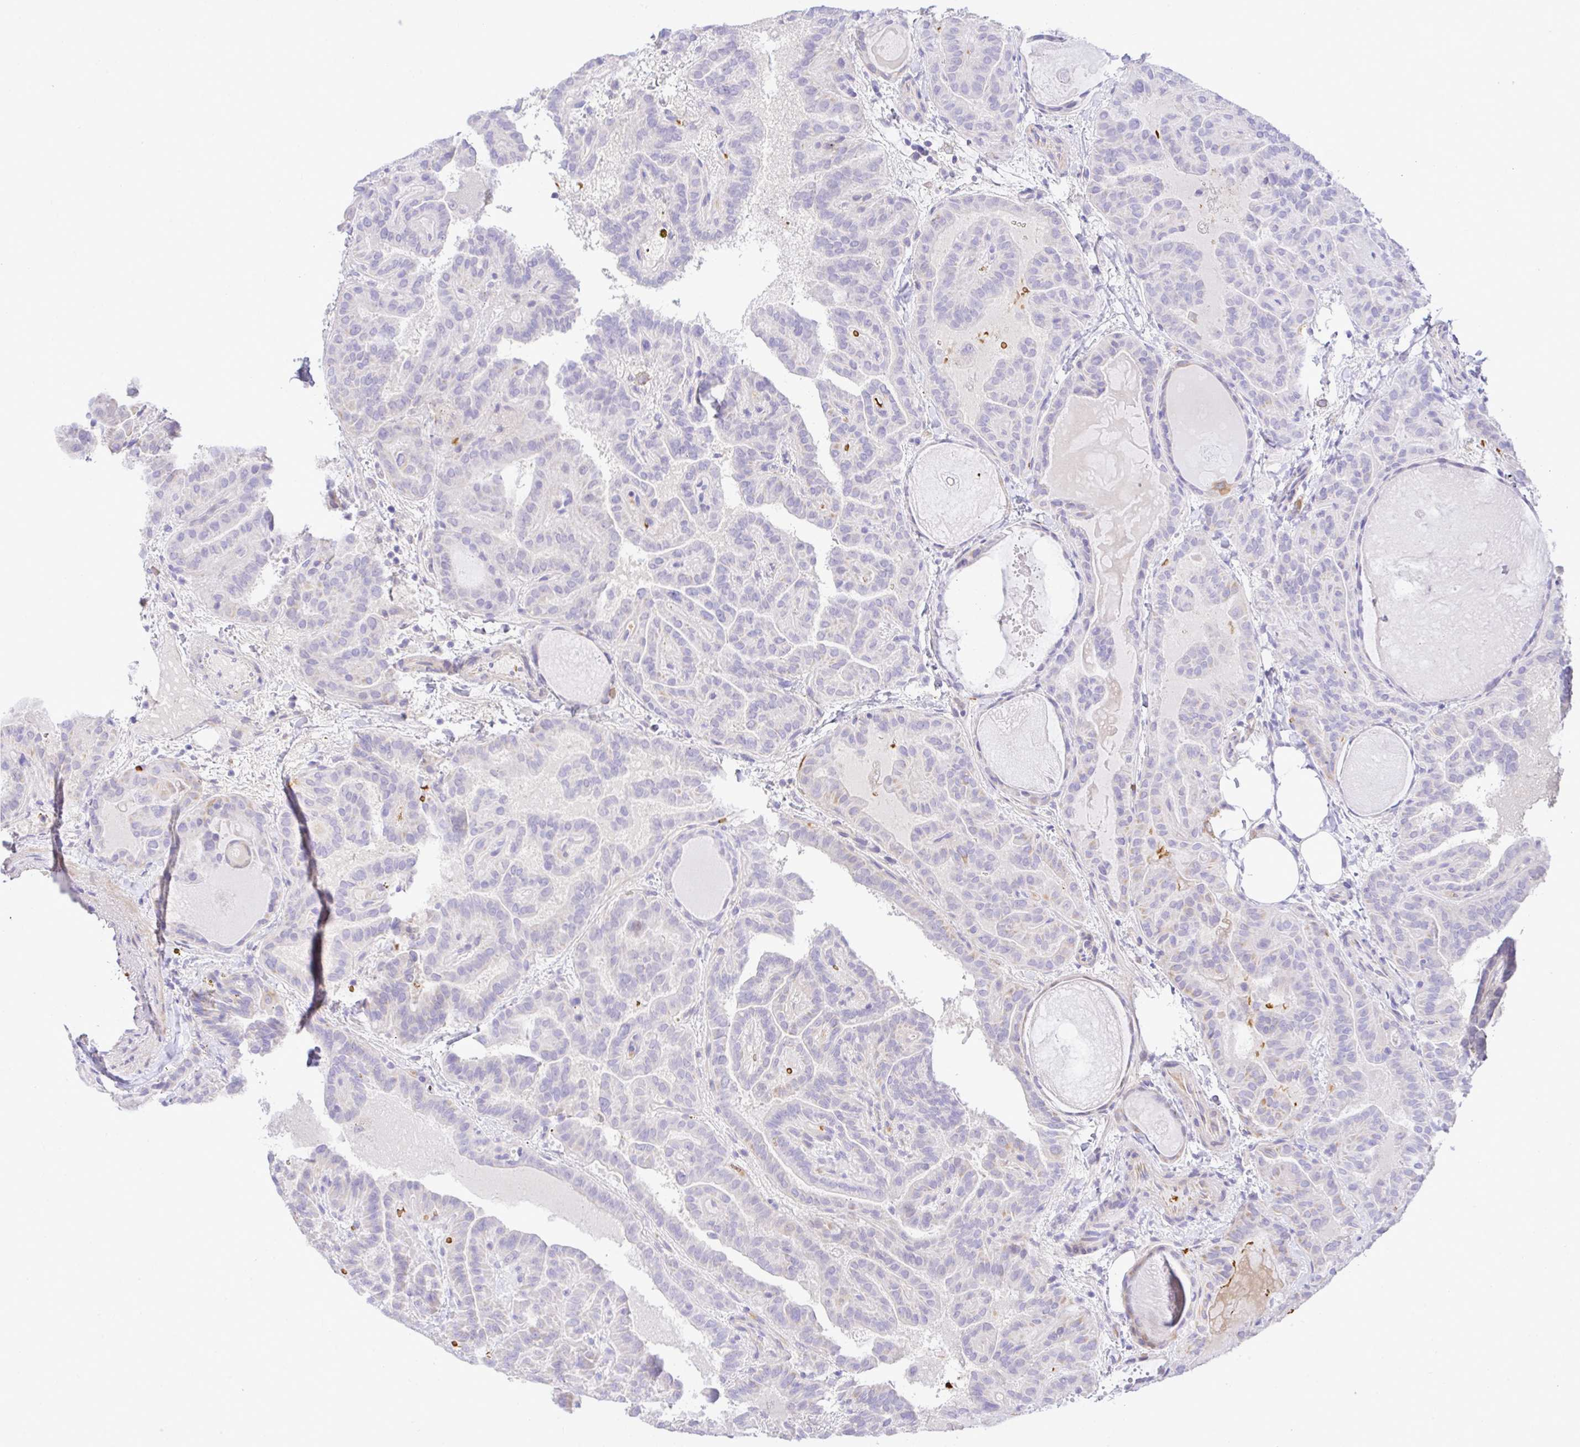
{"staining": {"intensity": "weak", "quantity": "<25%", "location": "cytoplasmic/membranous"}, "tissue": "thyroid cancer", "cell_type": "Tumor cells", "image_type": "cancer", "snomed": [{"axis": "morphology", "description": "Papillary adenocarcinoma, NOS"}, {"axis": "topography", "description": "Thyroid gland"}], "caption": "IHC image of neoplastic tissue: human papillary adenocarcinoma (thyroid) stained with DAB shows no significant protein positivity in tumor cells. (DAB (3,3'-diaminobenzidine) immunohistochemistry (IHC) with hematoxylin counter stain).", "gene": "ZNF221", "patient": {"sex": "female", "age": 46}}